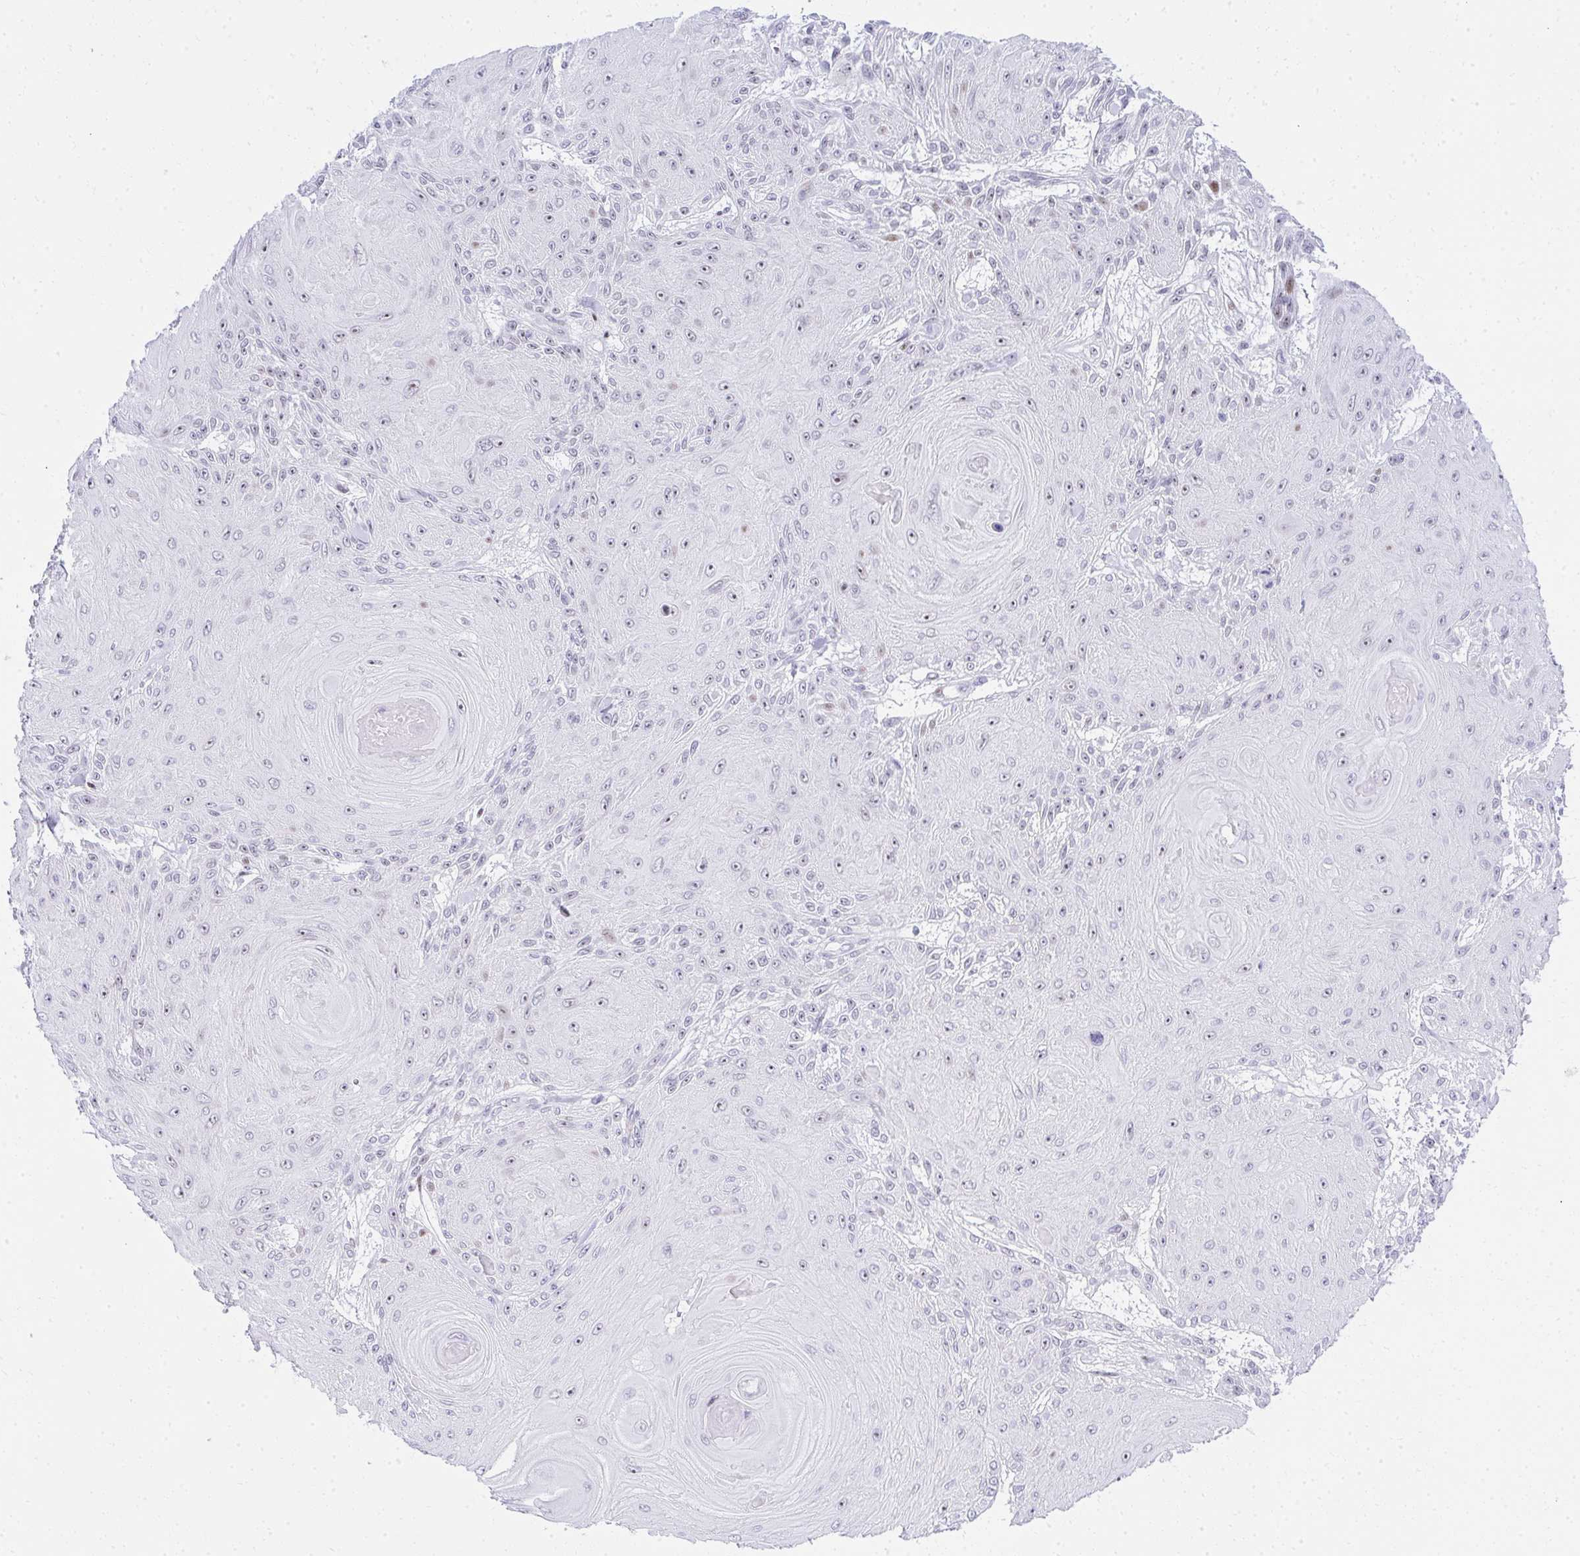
{"staining": {"intensity": "weak", "quantity": "25%-75%", "location": "nuclear"}, "tissue": "skin cancer", "cell_type": "Tumor cells", "image_type": "cancer", "snomed": [{"axis": "morphology", "description": "Squamous cell carcinoma, NOS"}, {"axis": "topography", "description": "Skin"}], "caption": "Tumor cells show low levels of weak nuclear positivity in approximately 25%-75% of cells in human skin cancer.", "gene": "GLDN", "patient": {"sex": "male", "age": 88}}